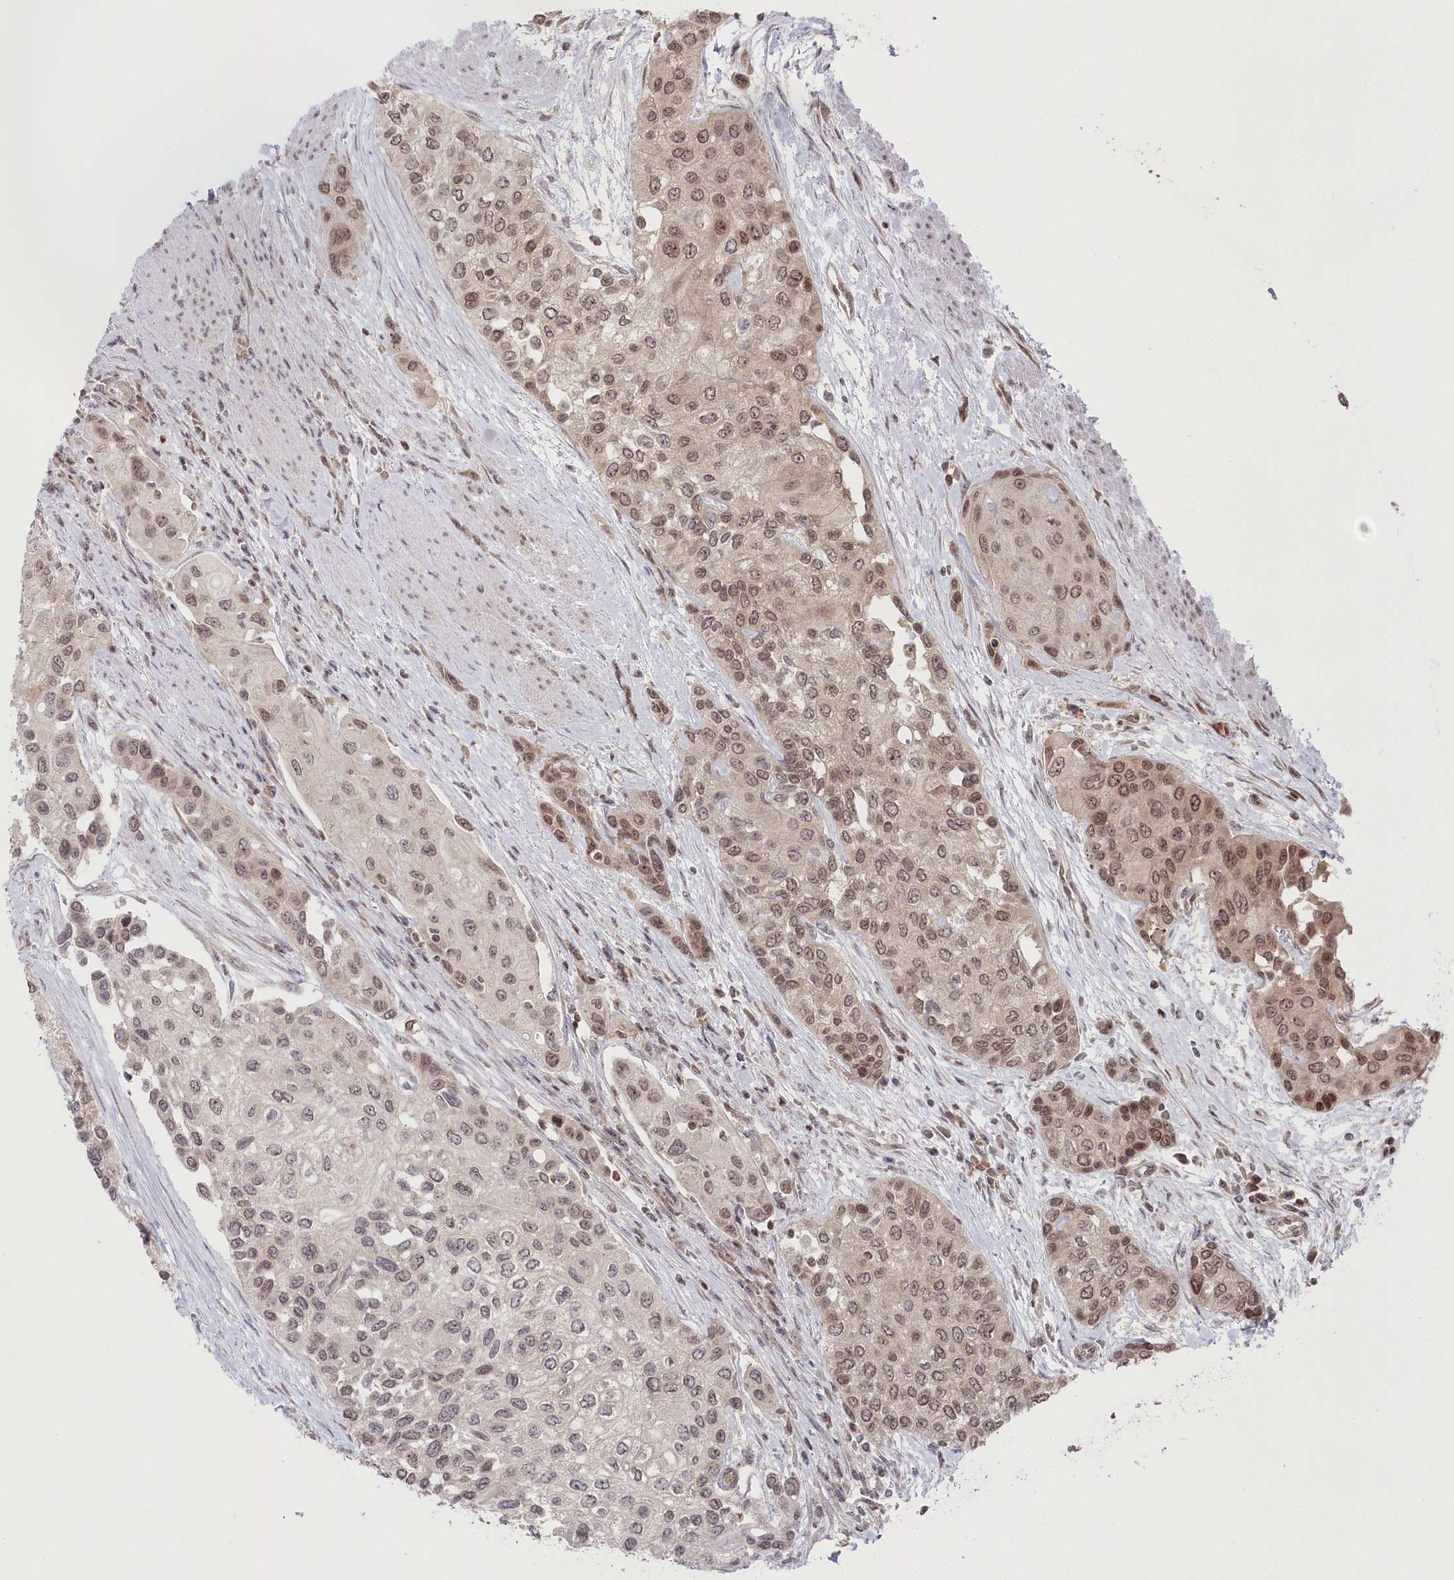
{"staining": {"intensity": "moderate", "quantity": "25%-75%", "location": "nuclear"}, "tissue": "urothelial cancer", "cell_type": "Tumor cells", "image_type": "cancer", "snomed": [{"axis": "morphology", "description": "Normal tissue, NOS"}, {"axis": "morphology", "description": "Urothelial carcinoma, High grade"}, {"axis": "topography", "description": "Vascular tissue"}, {"axis": "topography", "description": "Urinary bladder"}], "caption": "Human urothelial cancer stained with a brown dye exhibits moderate nuclear positive expression in about 25%-75% of tumor cells.", "gene": "CGGBP1", "patient": {"sex": "female", "age": 56}}